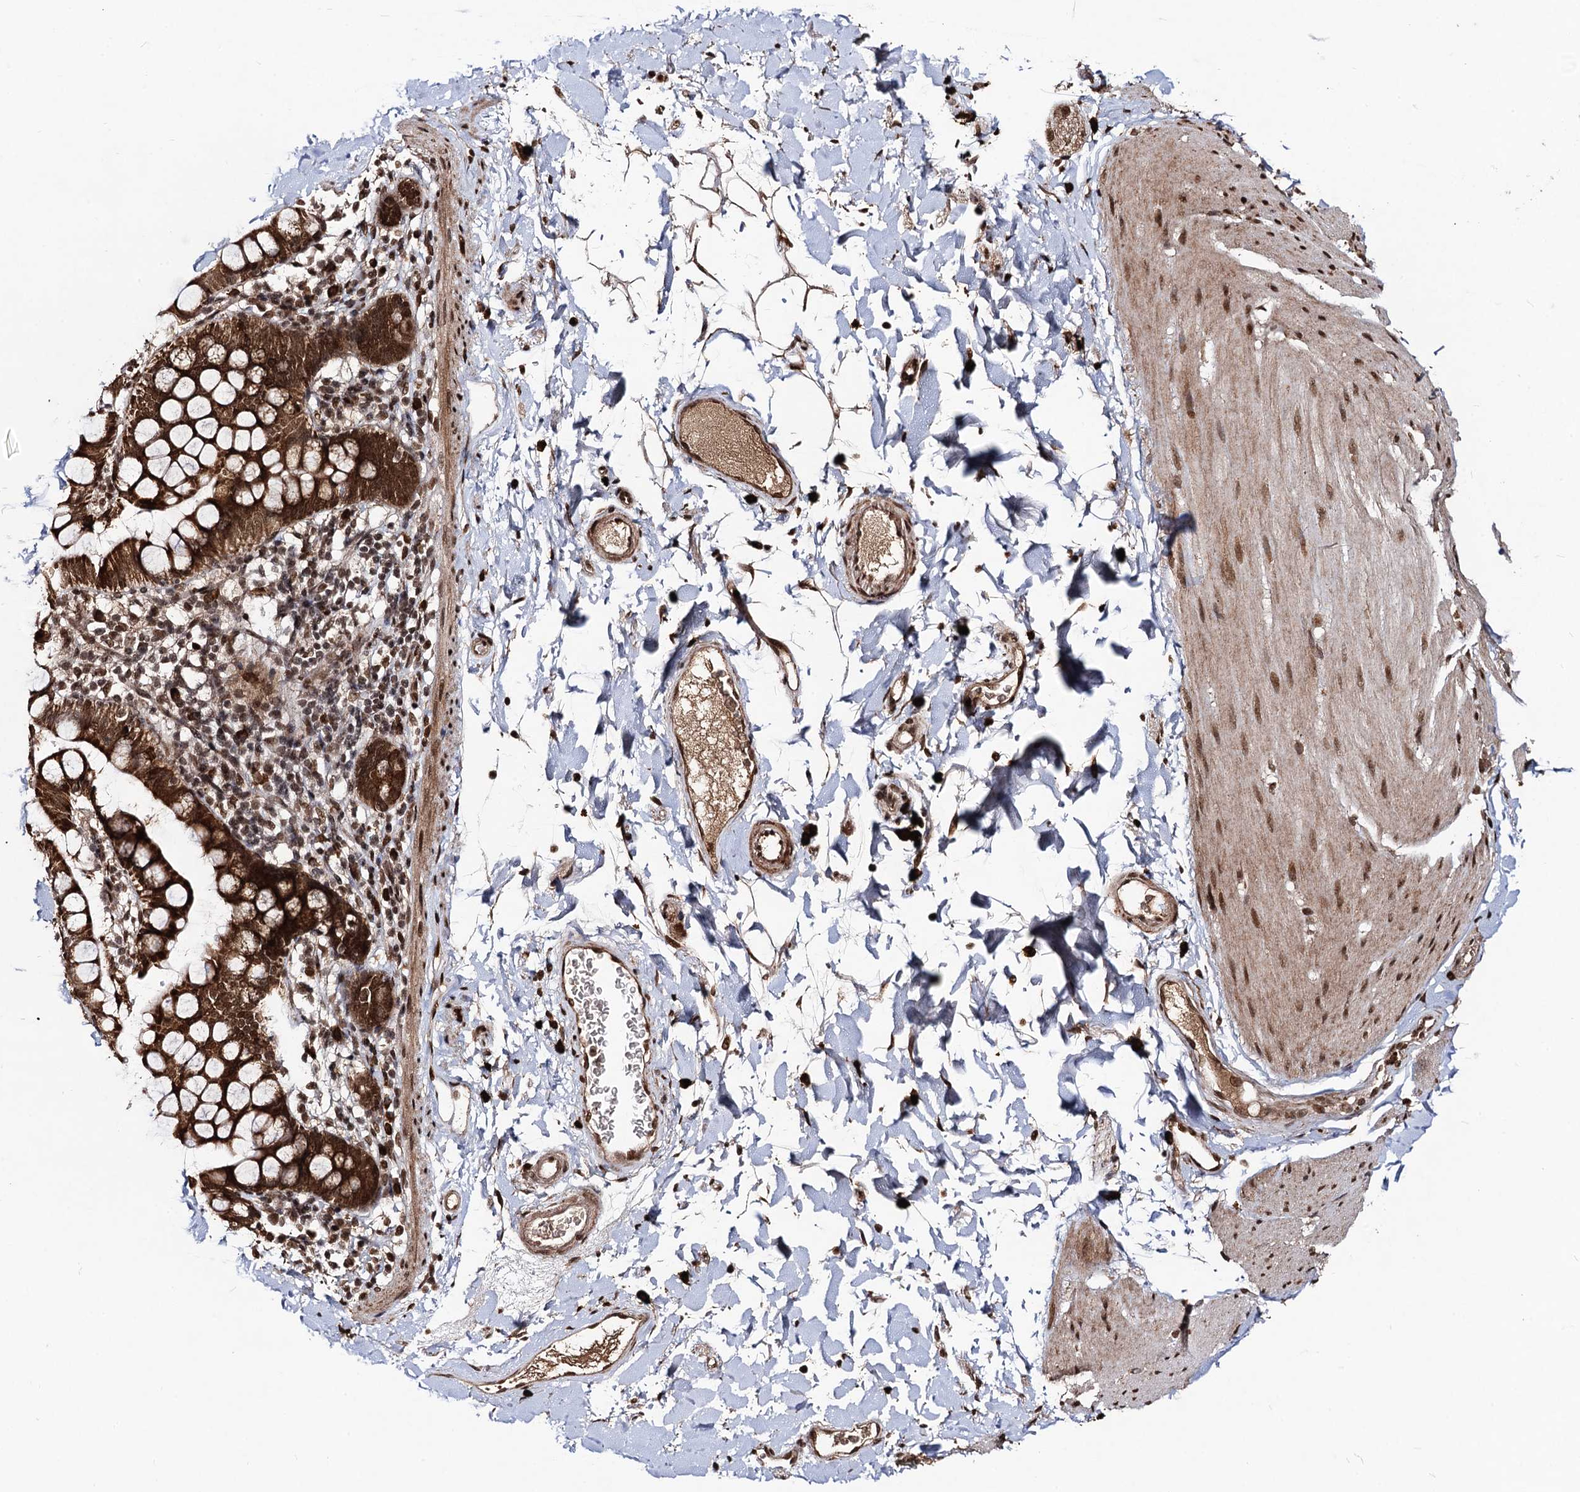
{"staining": {"intensity": "moderate", "quantity": ">75%", "location": "cytoplasmic/membranous,nuclear"}, "tissue": "smooth muscle", "cell_type": "Smooth muscle cells", "image_type": "normal", "snomed": [{"axis": "morphology", "description": "Normal tissue, NOS"}, {"axis": "topography", "description": "Smooth muscle"}, {"axis": "topography", "description": "Small intestine"}], "caption": "Smooth muscle stained for a protein demonstrates moderate cytoplasmic/membranous,nuclear positivity in smooth muscle cells. (DAB (3,3'-diaminobenzidine) = brown stain, brightfield microscopy at high magnification).", "gene": "SFSWAP", "patient": {"sex": "female", "age": 84}}